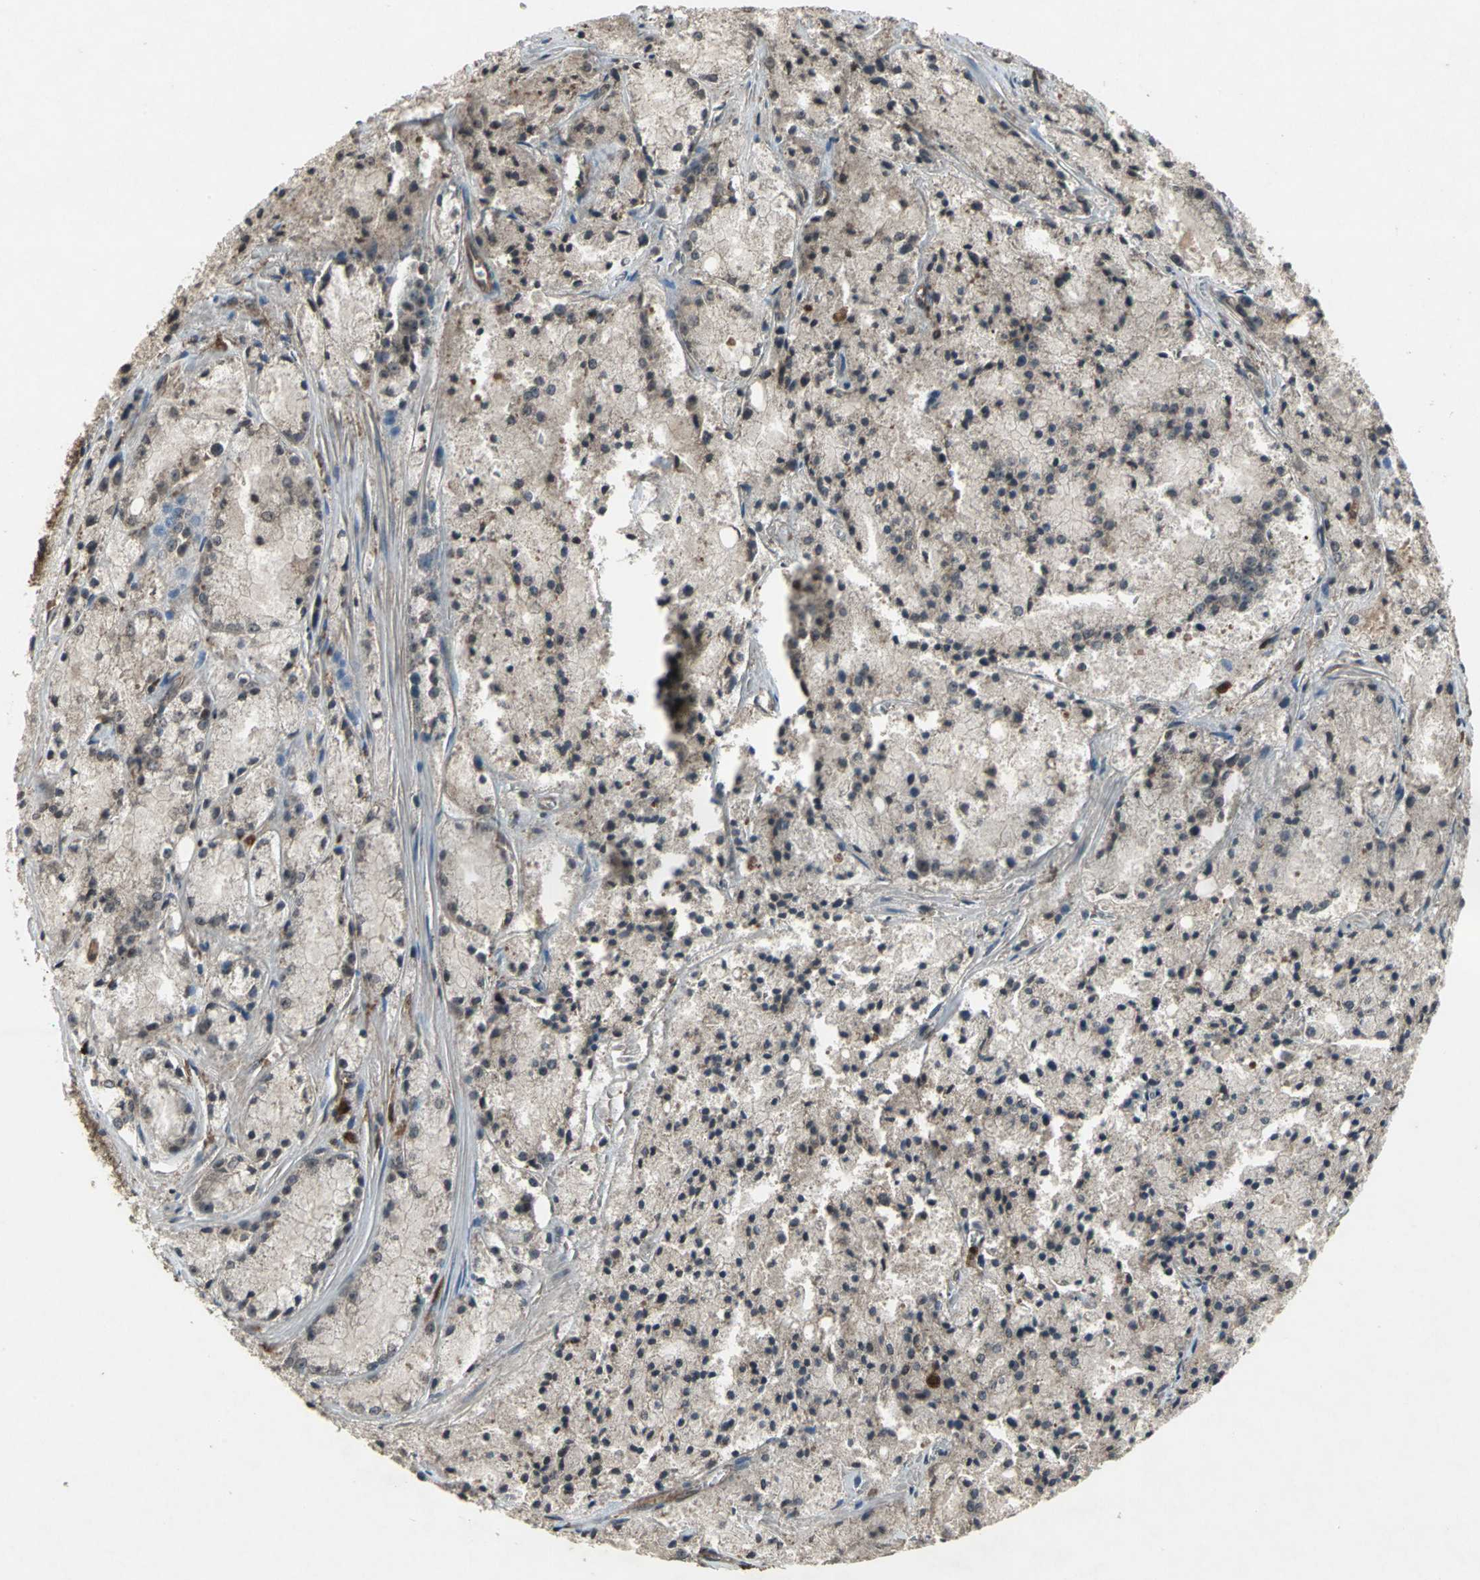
{"staining": {"intensity": "weak", "quantity": "25%-75%", "location": "cytoplasmic/membranous"}, "tissue": "prostate cancer", "cell_type": "Tumor cells", "image_type": "cancer", "snomed": [{"axis": "morphology", "description": "Adenocarcinoma, Low grade"}, {"axis": "topography", "description": "Prostate"}], "caption": "Prostate cancer (adenocarcinoma (low-grade)) stained for a protein (brown) displays weak cytoplasmic/membranous positive positivity in approximately 25%-75% of tumor cells.", "gene": "PYCARD", "patient": {"sex": "male", "age": 64}}